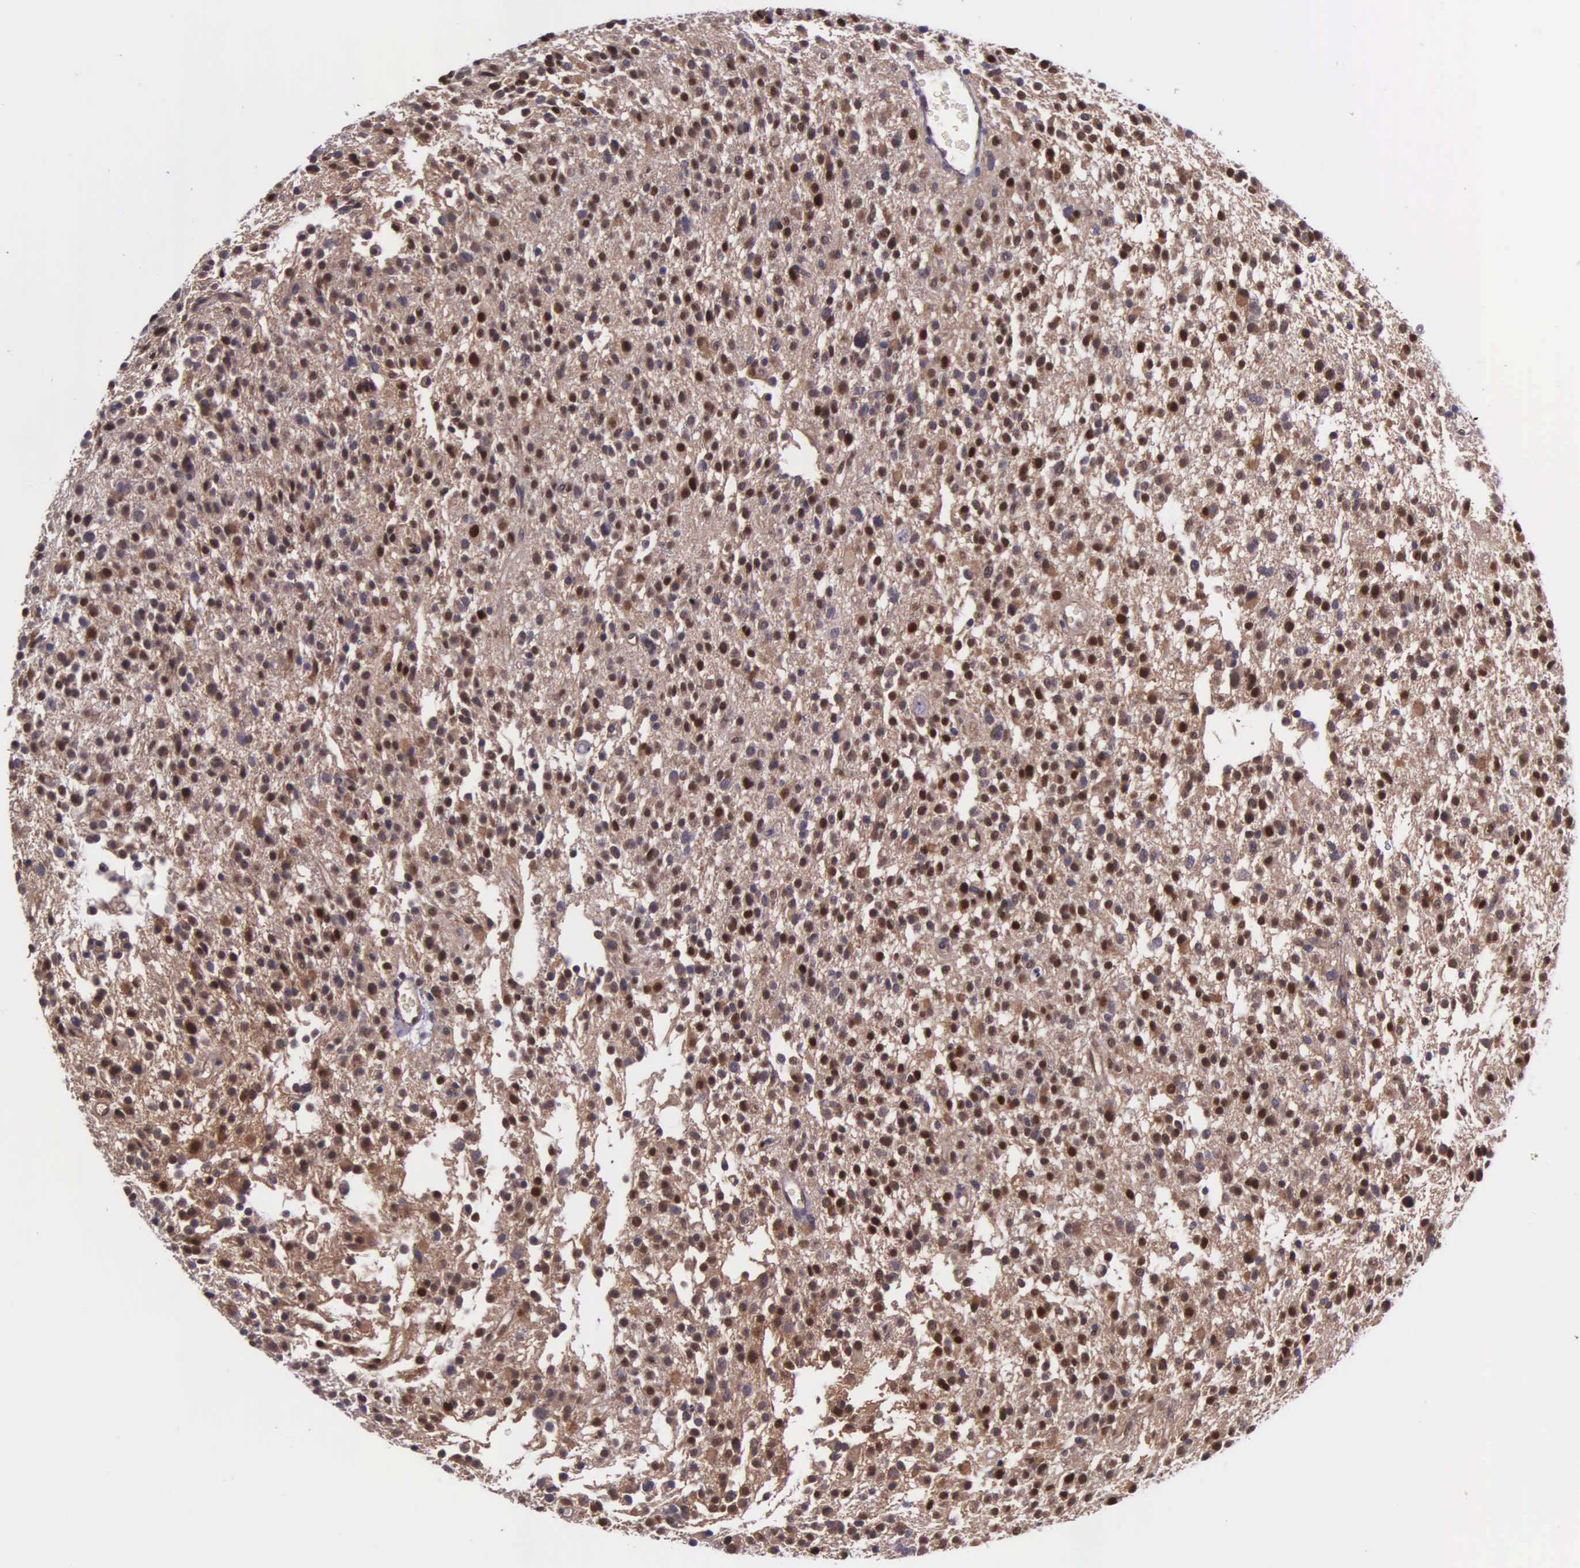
{"staining": {"intensity": "moderate", "quantity": ">75%", "location": "cytoplasmic/membranous,nuclear"}, "tissue": "glioma", "cell_type": "Tumor cells", "image_type": "cancer", "snomed": [{"axis": "morphology", "description": "Glioma, malignant, Low grade"}, {"axis": "topography", "description": "Brain"}], "caption": "Protein expression by immunohistochemistry (IHC) demonstrates moderate cytoplasmic/membranous and nuclear staining in approximately >75% of tumor cells in glioma.", "gene": "GMPR2", "patient": {"sex": "female", "age": 36}}